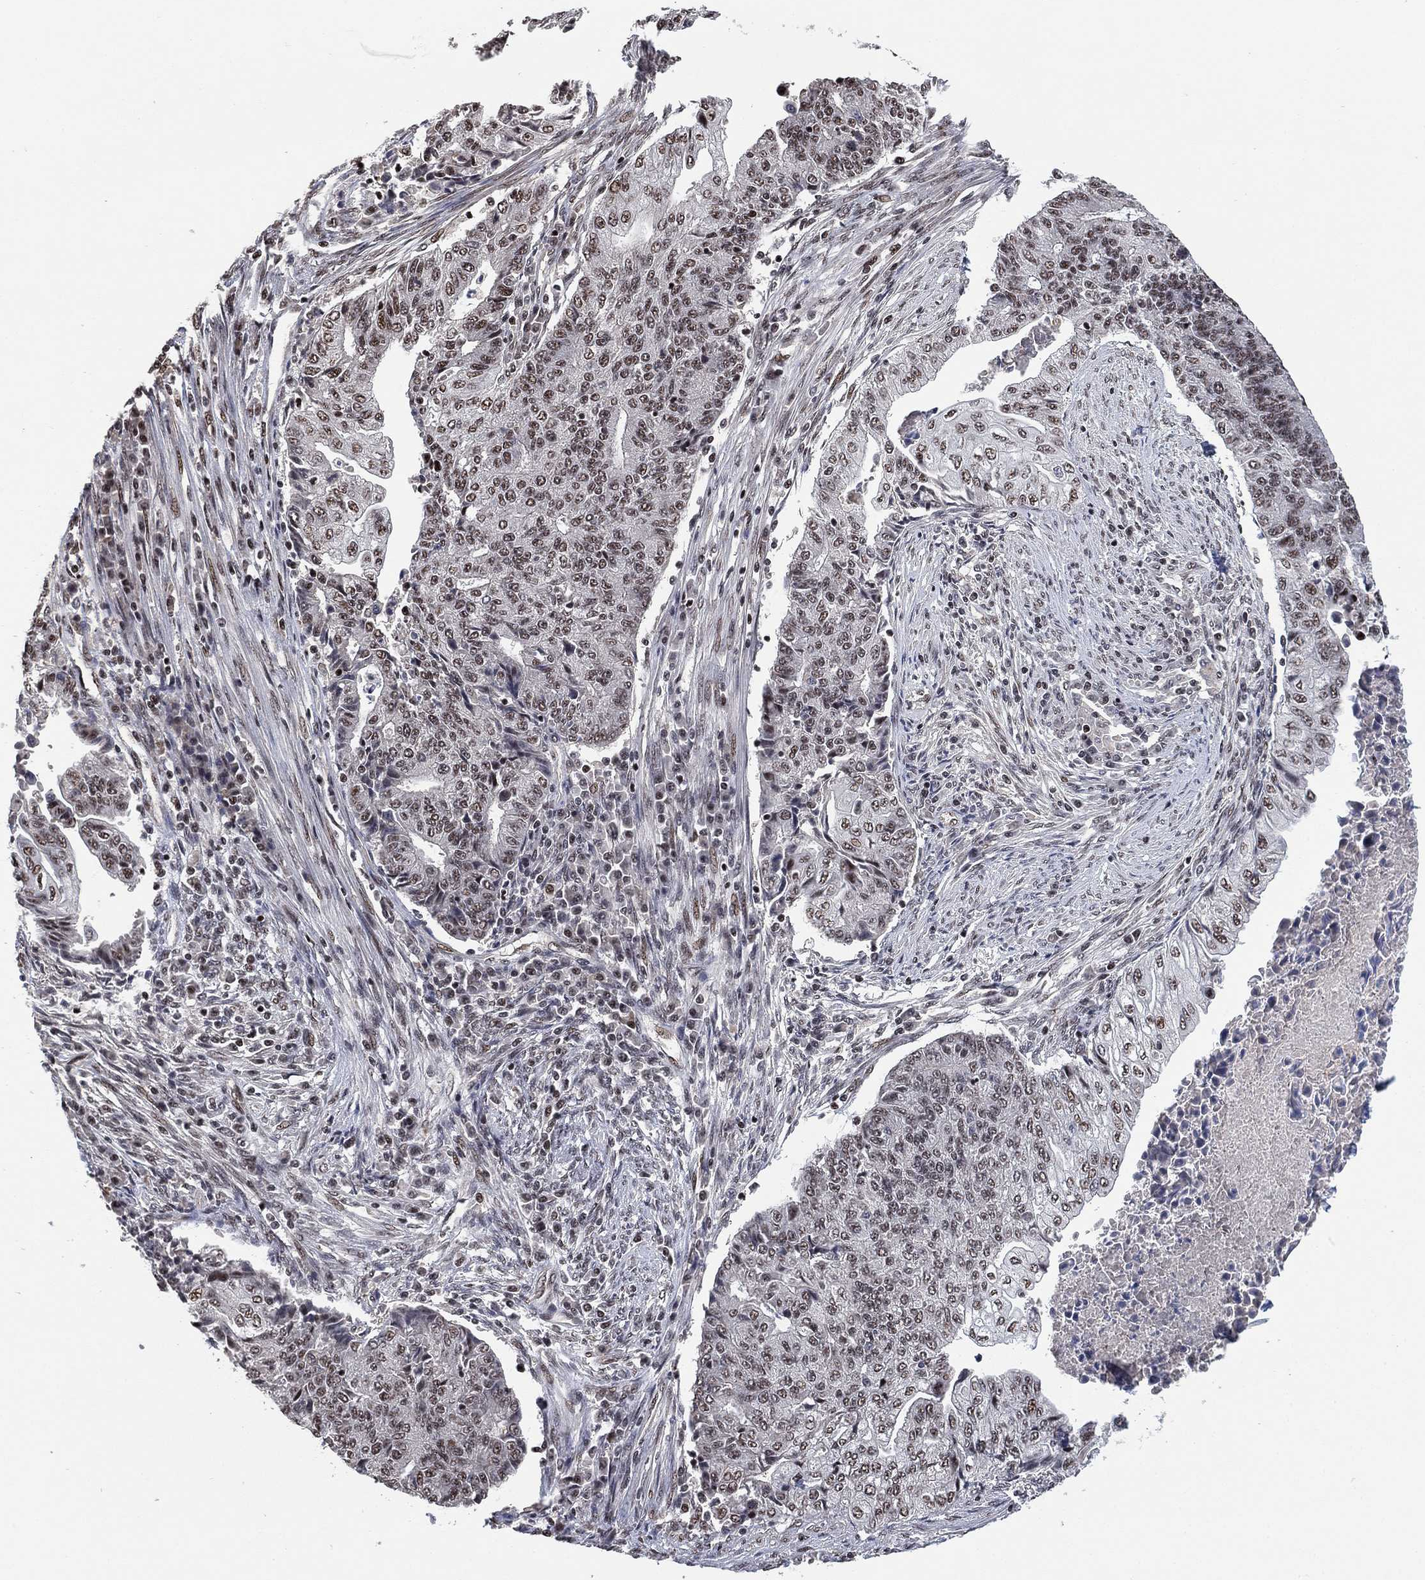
{"staining": {"intensity": "moderate", "quantity": "25%-75%", "location": "nuclear"}, "tissue": "endometrial cancer", "cell_type": "Tumor cells", "image_type": "cancer", "snomed": [{"axis": "morphology", "description": "Adenocarcinoma, NOS"}, {"axis": "topography", "description": "Uterus"}, {"axis": "topography", "description": "Endometrium"}], "caption": "Protein expression by IHC shows moderate nuclear staining in about 25%-75% of tumor cells in endometrial adenocarcinoma. (Brightfield microscopy of DAB IHC at high magnification).", "gene": "ZSCAN30", "patient": {"sex": "female", "age": 54}}